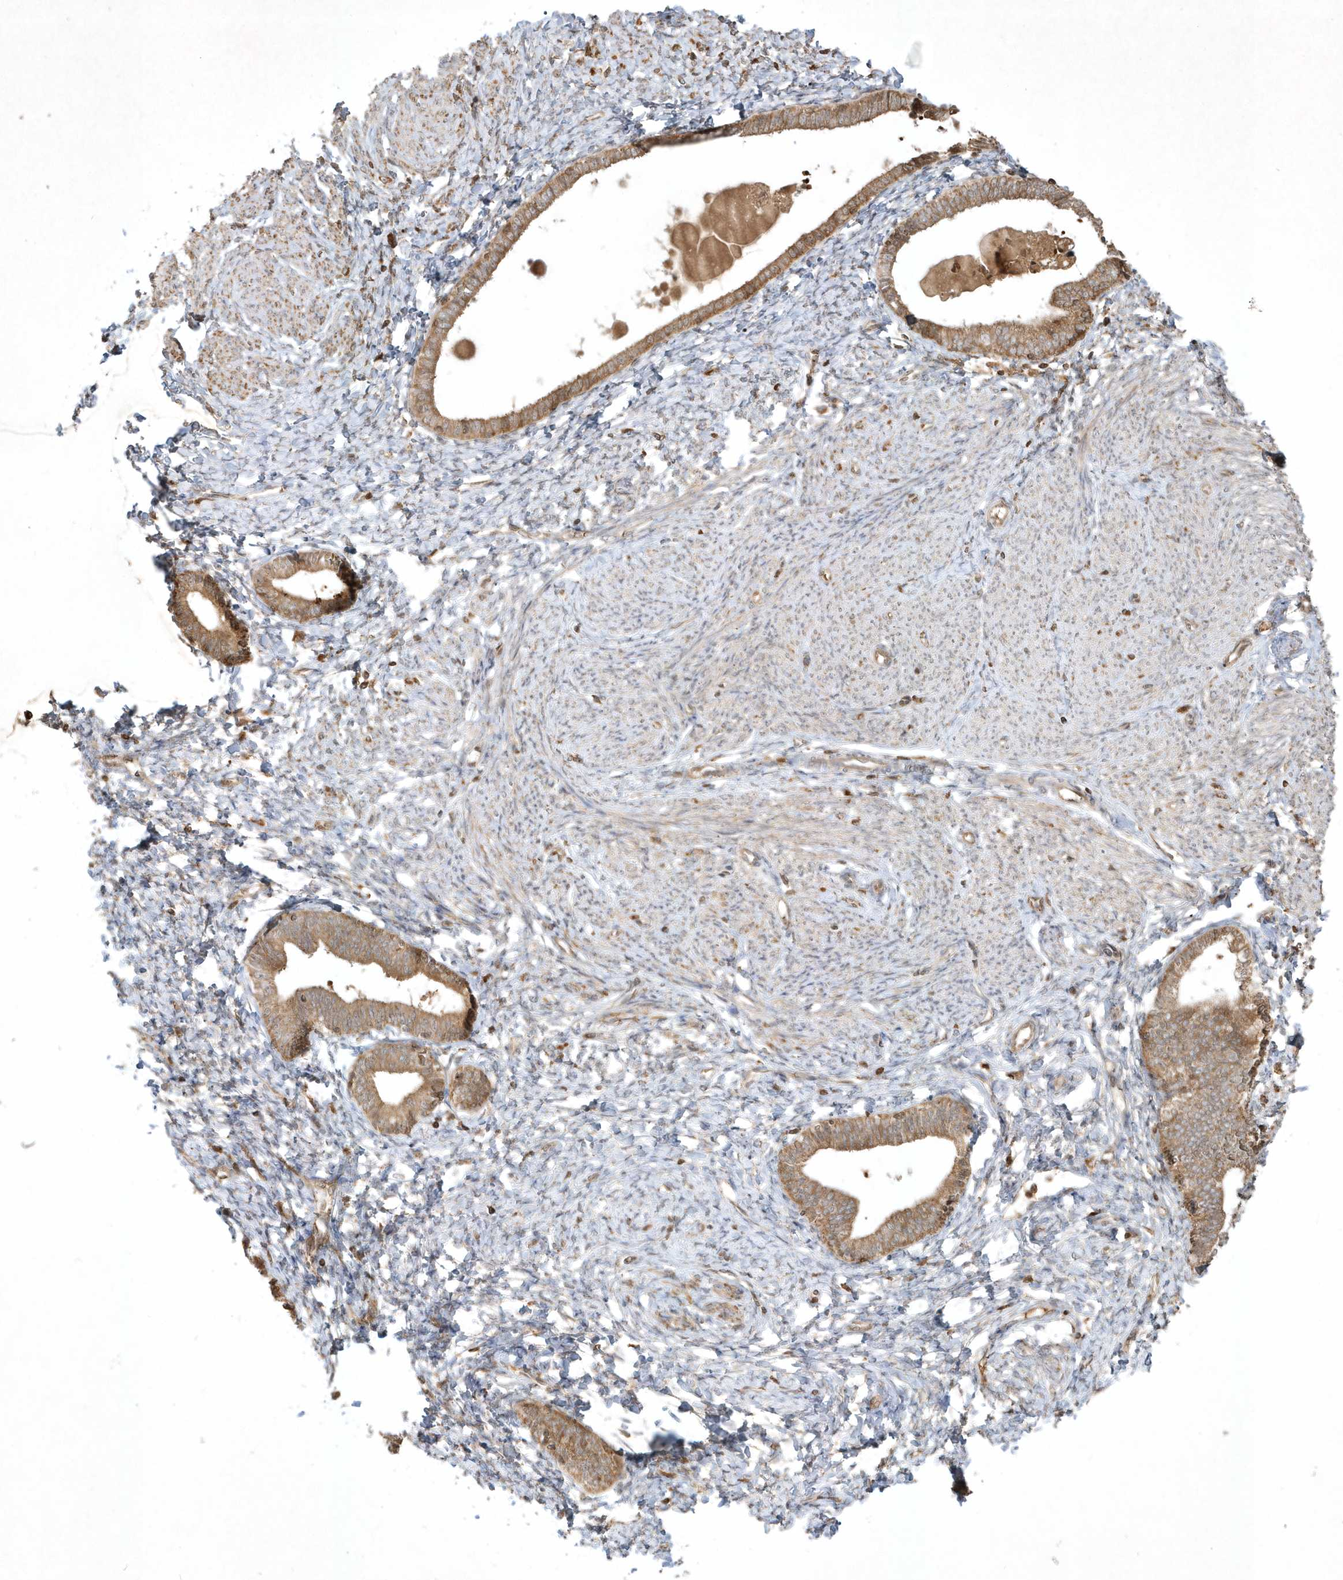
{"staining": {"intensity": "moderate", "quantity": "<25%", "location": "cytoplasmic/membranous"}, "tissue": "endometrium", "cell_type": "Cells in endometrial stroma", "image_type": "normal", "snomed": [{"axis": "morphology", "description": "Normal tissue, NOS"}, {"axis": "topography", "description": "Endometrium"}], "caption": "A photomicrograph of human endometrium stained for a protein displays moderate cytoplasmic/membranous brown staining in cells in endometrial stroma.", "gene": "PLTP", "patient": {"sex": "female", "age": 72}}